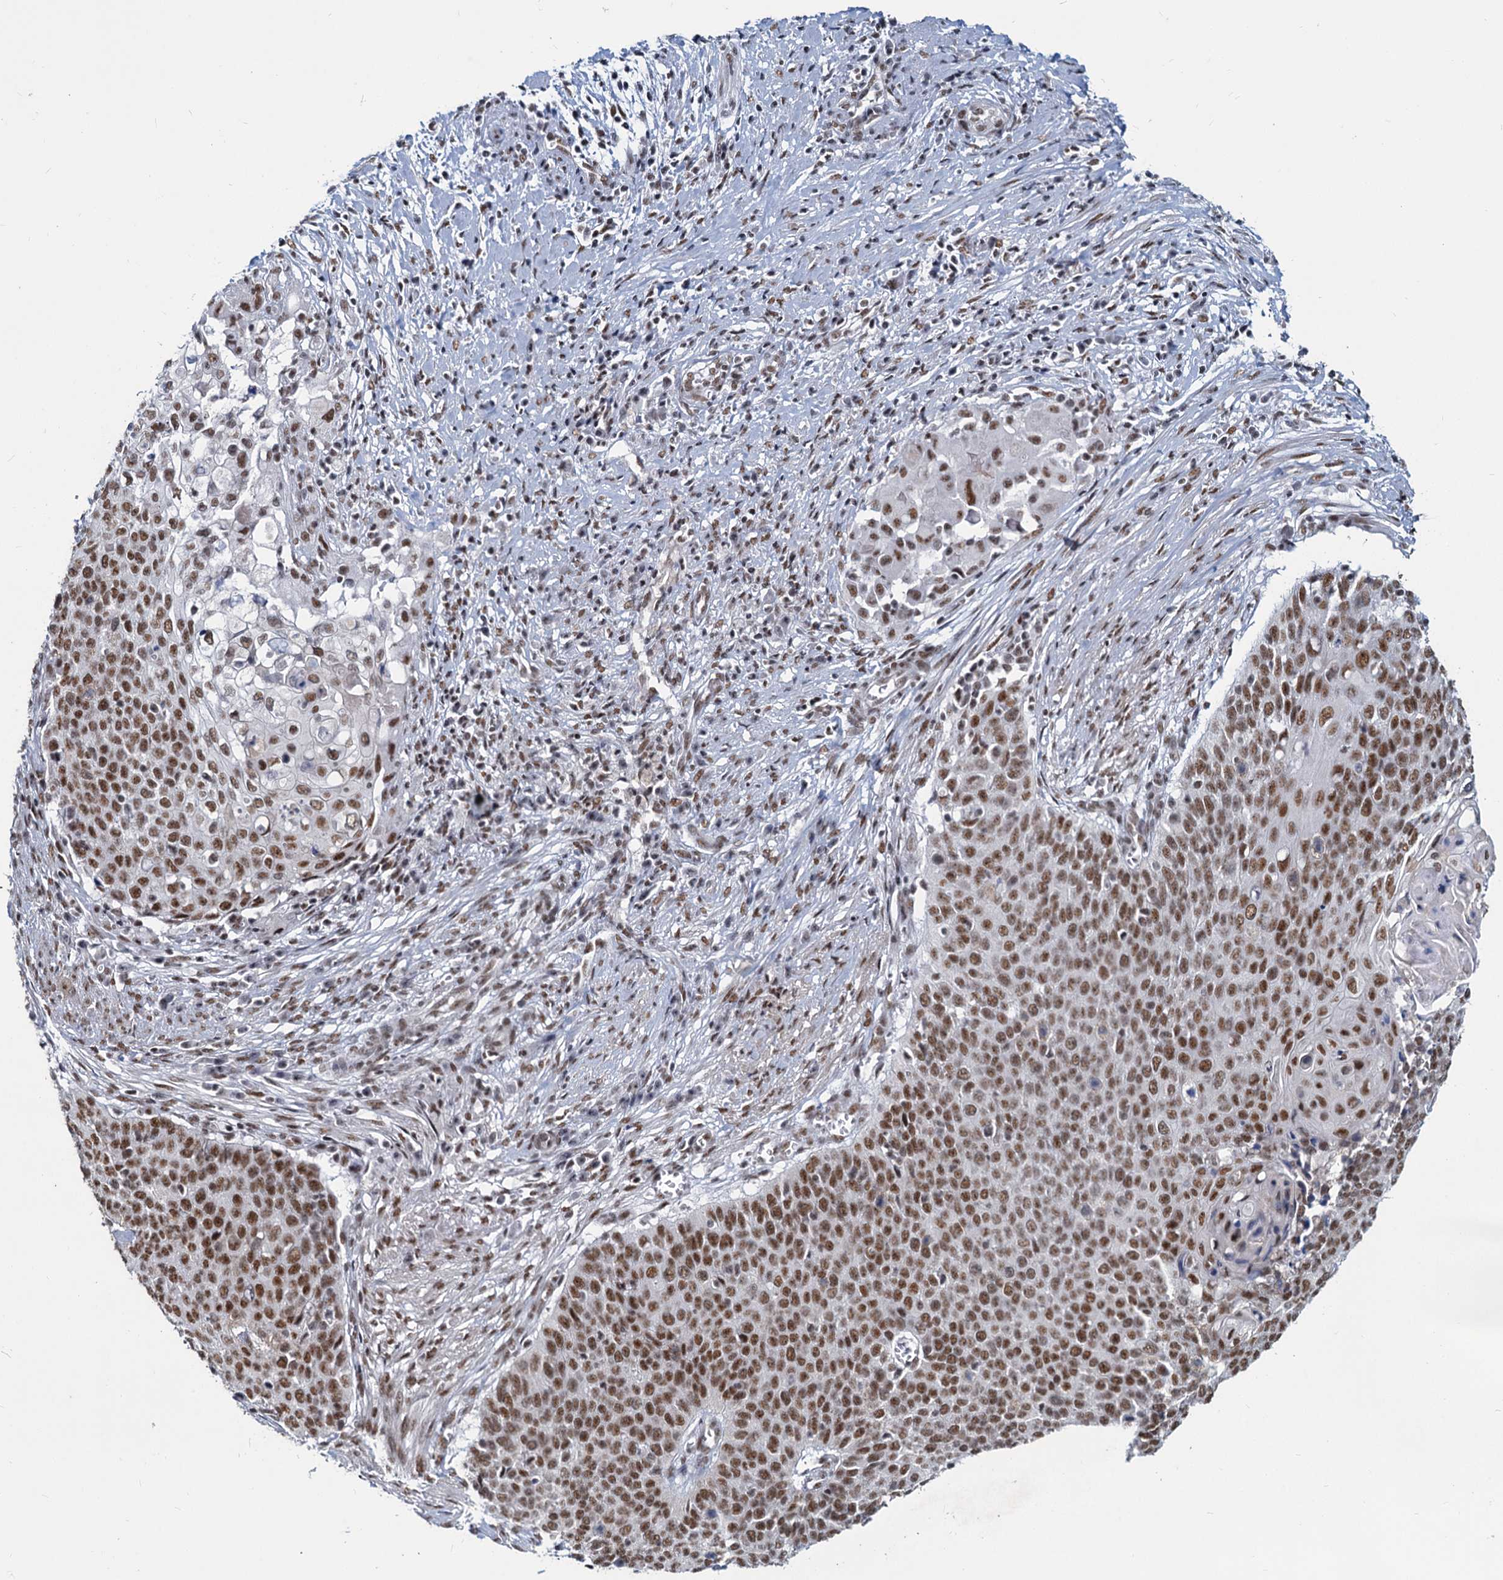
{"staining": {"intensity": "moderate", "quantity": ">75%", "location": "nuclear"}, "tissue": "cervical cancer", "cell_type": "Tumor cells", "image_type": "cancer", "snomed": [{"axis": "morphology", "description": "Squamous cell carcinoma, NOS"}, {"axis": "topography", "description": "Cervix"}], "caption": "Brown immunohistochemical staining in cervical squamous cell carcinoma exhibits moderate nuclear expression in approximately >75% of tumor cells.", "gene": "METTL14", "patient": {"sex": "female", "age": 39}}